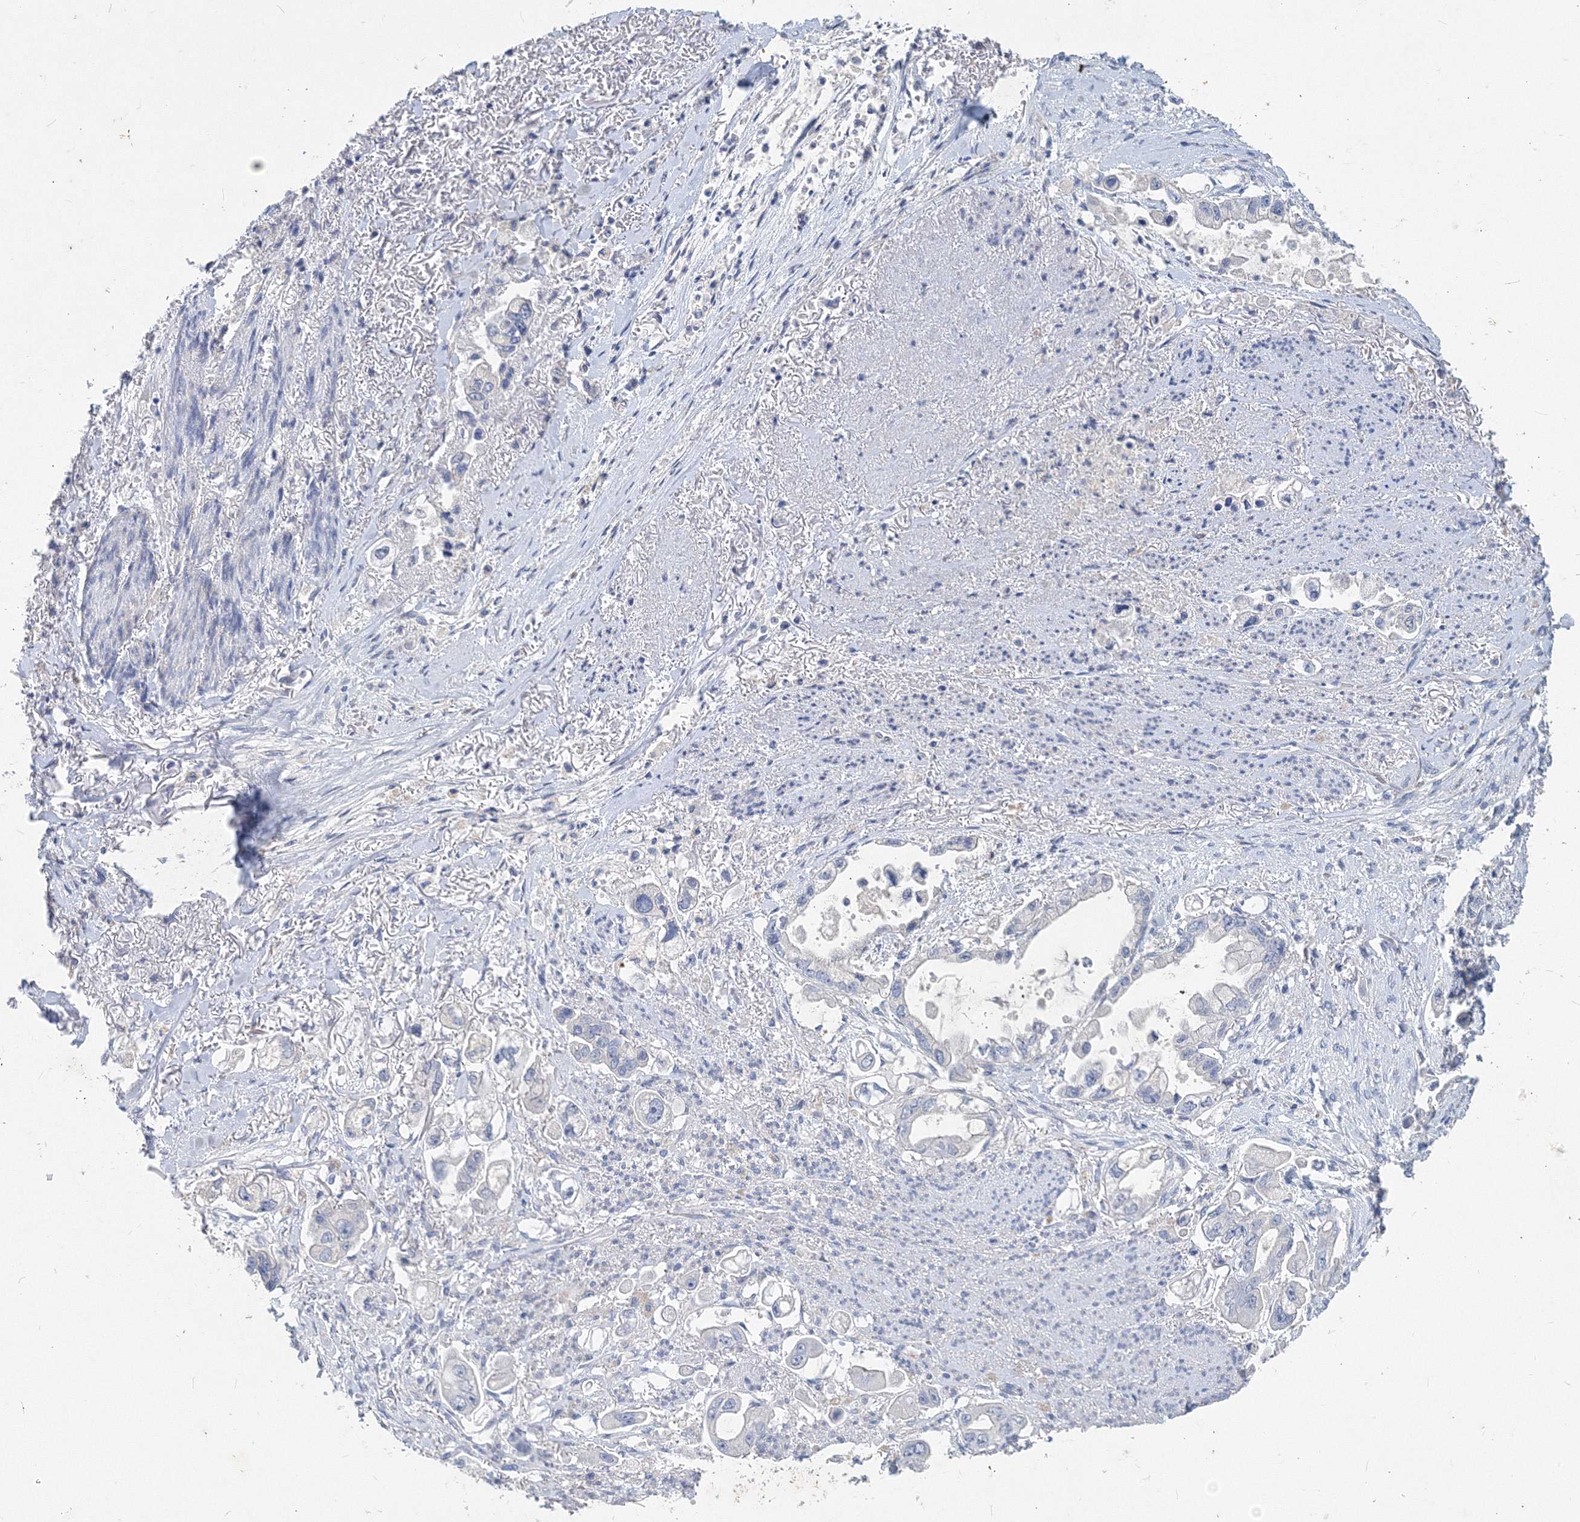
{"staining": {"intensity": "negative", "quantity": "none", "location": "none"}, "tissue": "stomach cancer", "cell_type": "Tumor cells", "image_type": "cancer", "snomed": [{"axis": "morphology", "description": "Adenocarcinoma, NOS"}, {"axis": "topography", "description": "Stomach"}], "caption": "Micrograph shows no protein staining in tumor cells of stomach cancer tissue.", "gene": "OSBPL6", "patient": {"sex": "male", "age": 62}}